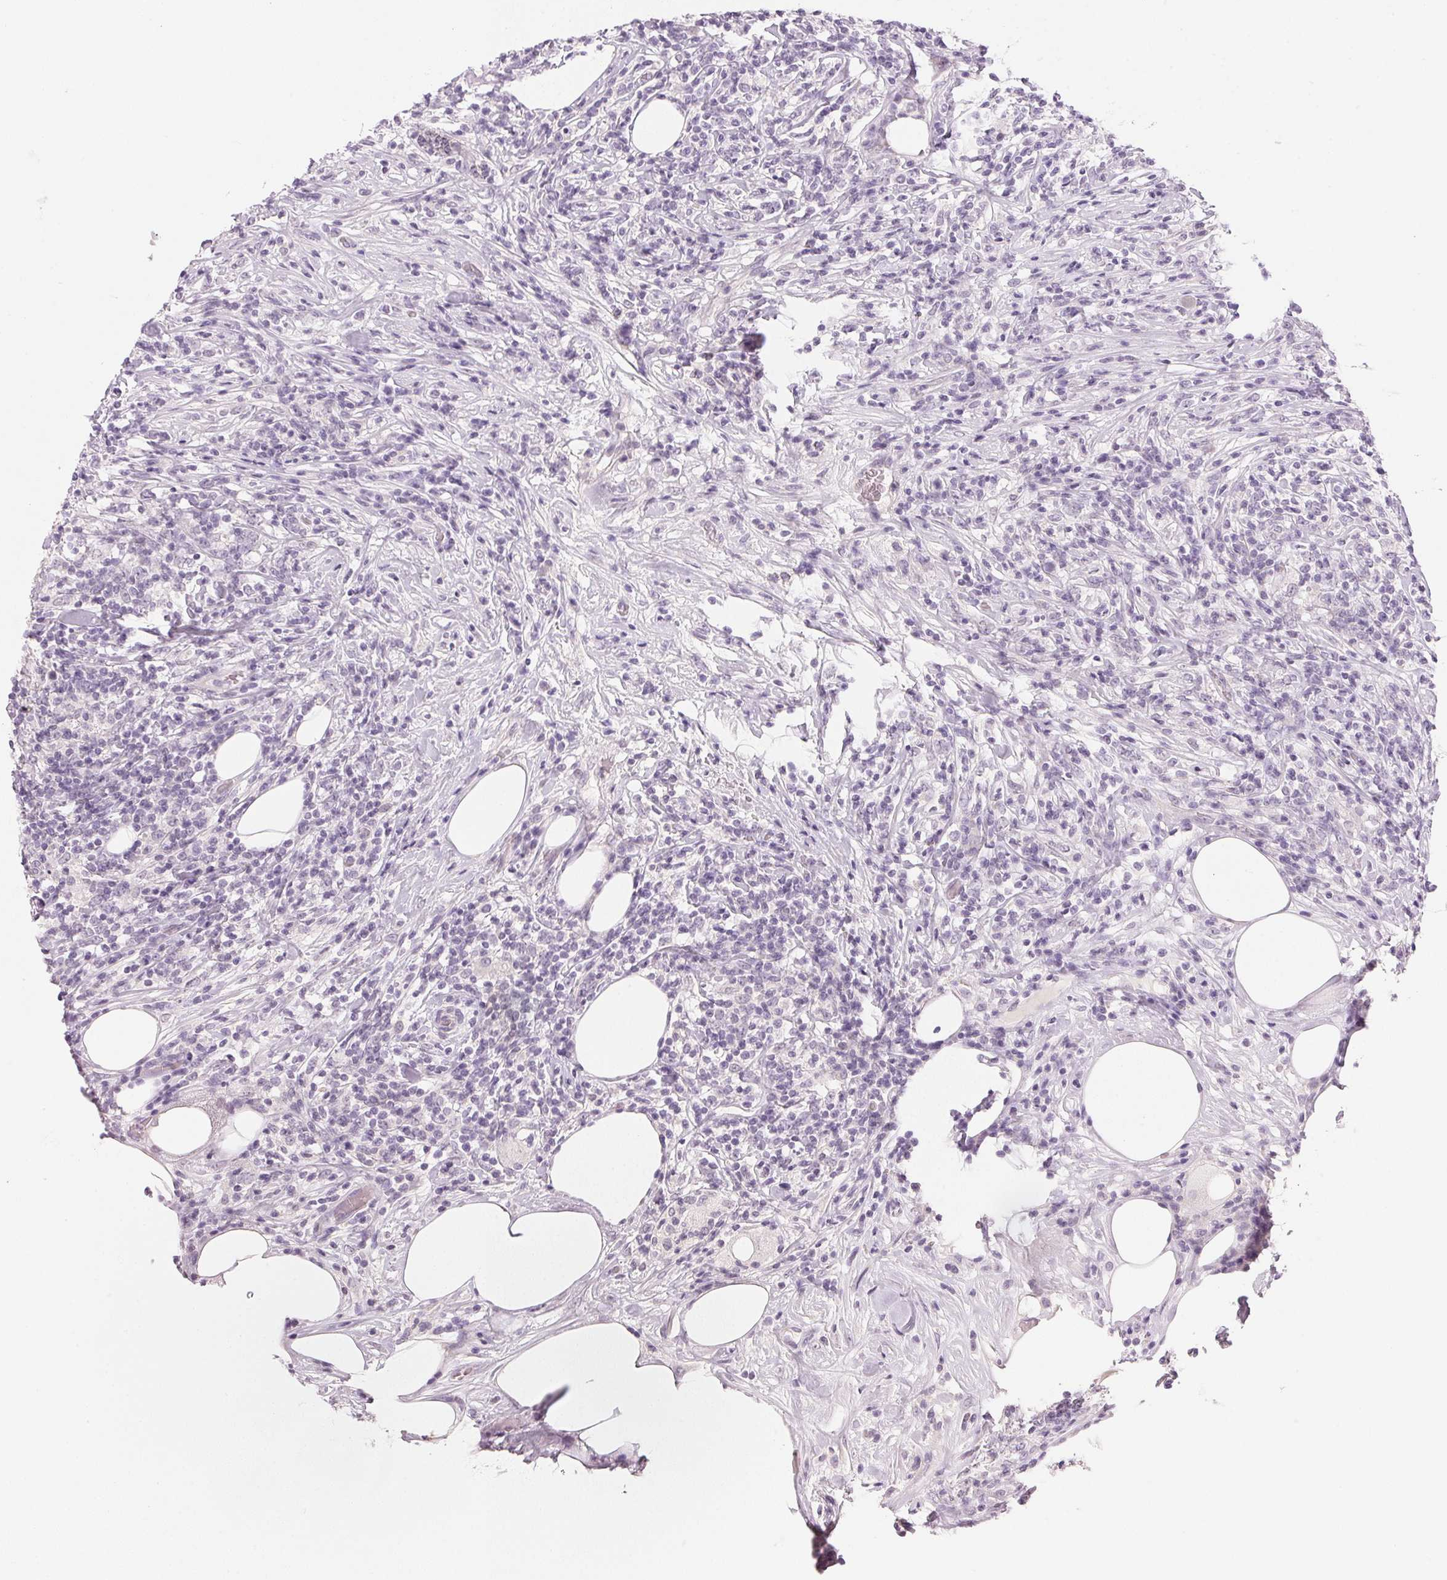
{"staining": {"intensity": "negative", "quantity": "none", "location": "none"}, "tissue": "lymphoma", "cell_type": "Tumor cells", "image_type": "cancer", "snomed": [{"axis": "morphology", "description": "Malignant lymphoma, non-Hodgkin's type, High grade"}, {"axis": "topography", "description": "Lymph node"}], "caption": "The immunohistochemistry (IHC) photomicrograph has no significant expression in tumor cells of lymphoma tissue.", "gene": "IGFBP1", "patient": {"sex": "female", "age": 84}}